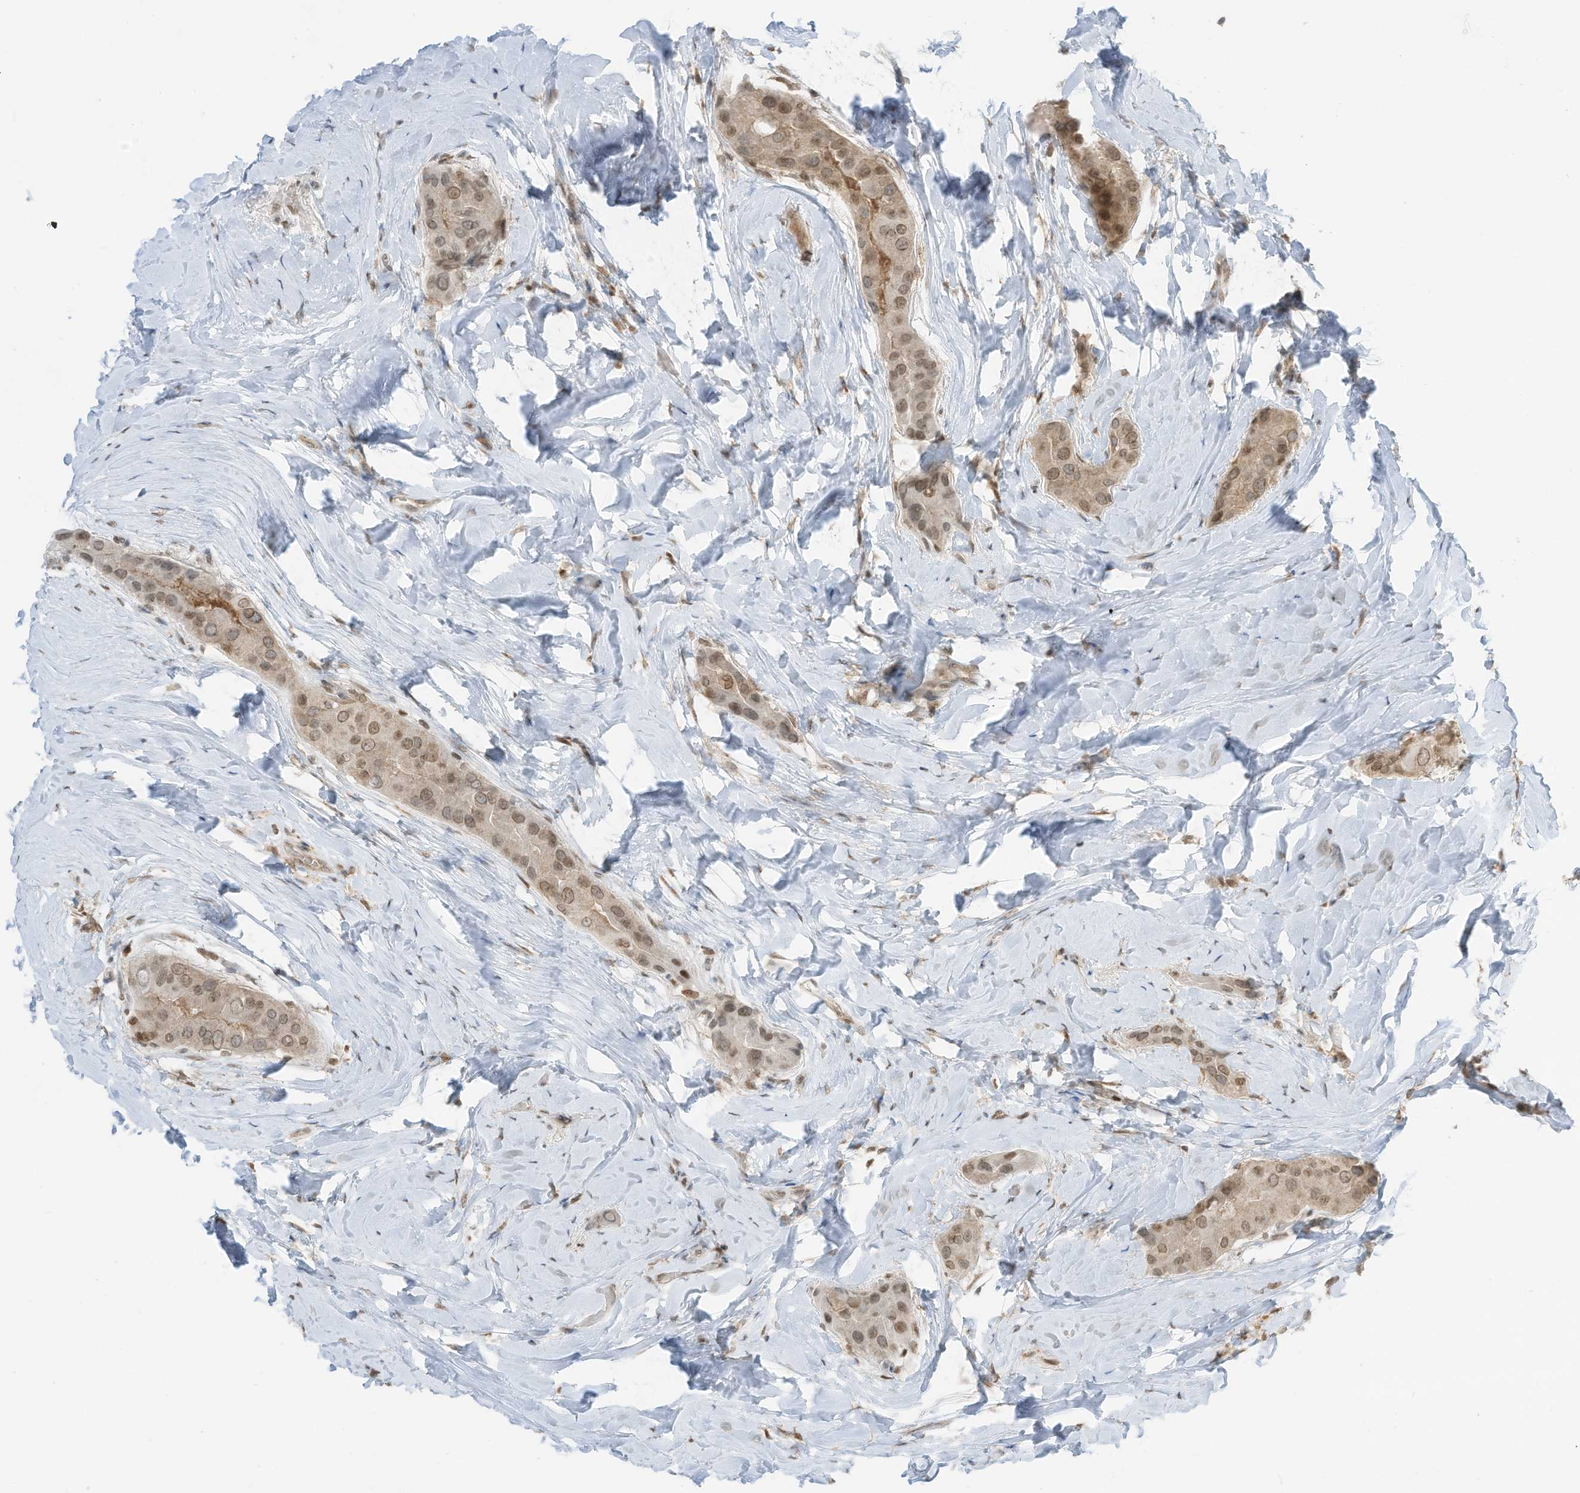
{"staining": {"intensity": "weak", "quantity": "25%-75%", "location": "nuclear"}, "tissue": "thyroid cancer", "cell_type": "Tumor cells", "image_type": "cancer", "snomed": [{"axis": "morphology", "description": "Papillary adenocarcinoma, NOS"}, {"axis": "topography", "description": "Thyroid gland"}], "caption": "The micrograph shows a brown stain indicating the presence of a protein in the nuclear of tumor cells in thyroid cancer.", "gene": "KPNB1", "patient": {"sex": "male", "age": 33}}